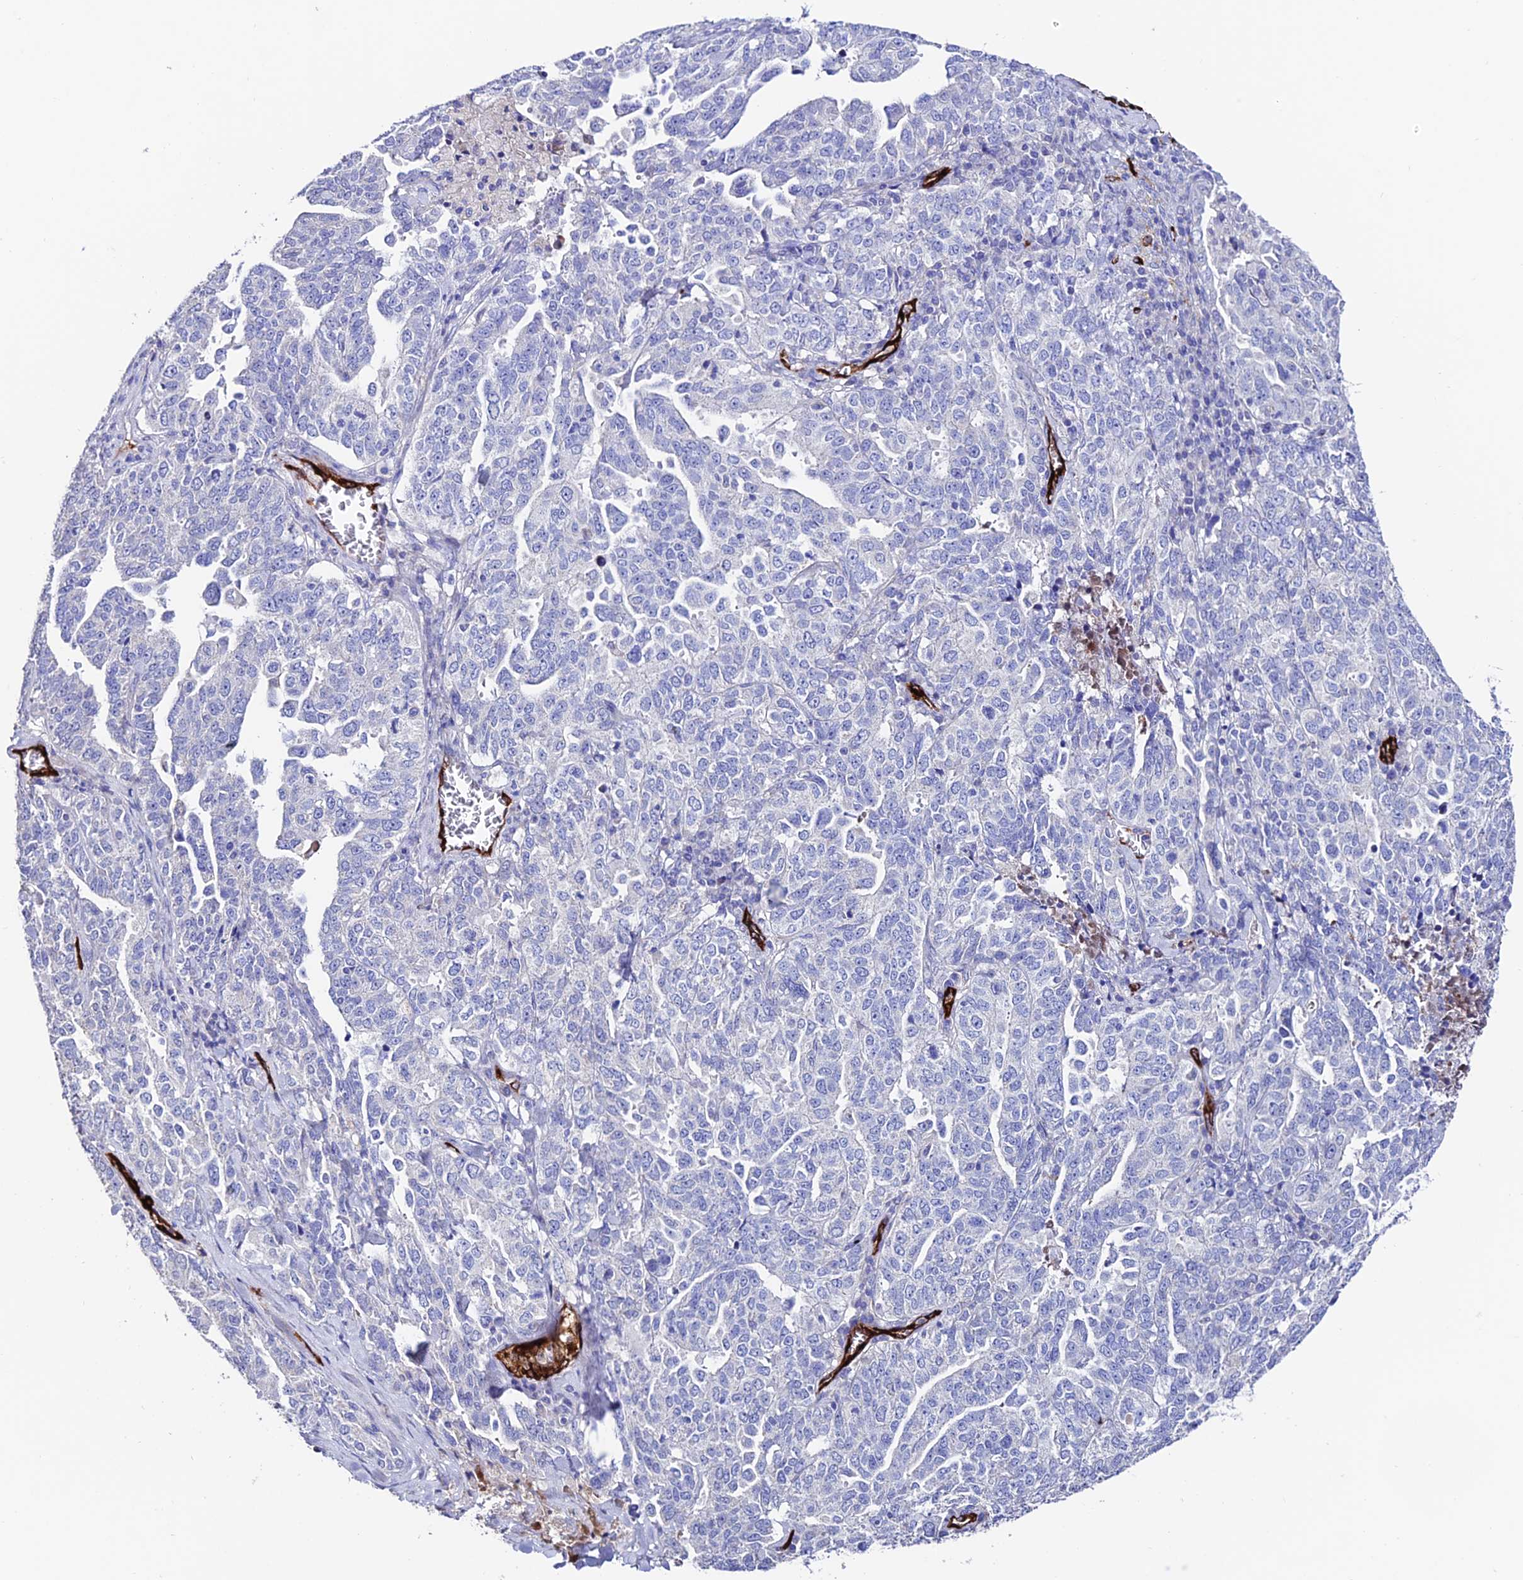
{"staining": {"intensity": "negative", "quantity": "none", "location": "none"}, "tissue": "ovarian cancer", "cell_type": "Tumor cells", "image_type": "cancer", "snomed": [{"axis": "morphology", "description": "Carcinoma, endometroid"}, {"axis": "topography", "description": "Ovary"}], "caption": "Immunohistochemical staining of ovarian cancer (endometroid carcinoma) exhibits no significant positivity in tumor cells.", "gene": "ESM1", "patient": {"sex": "female", "age": 62}}